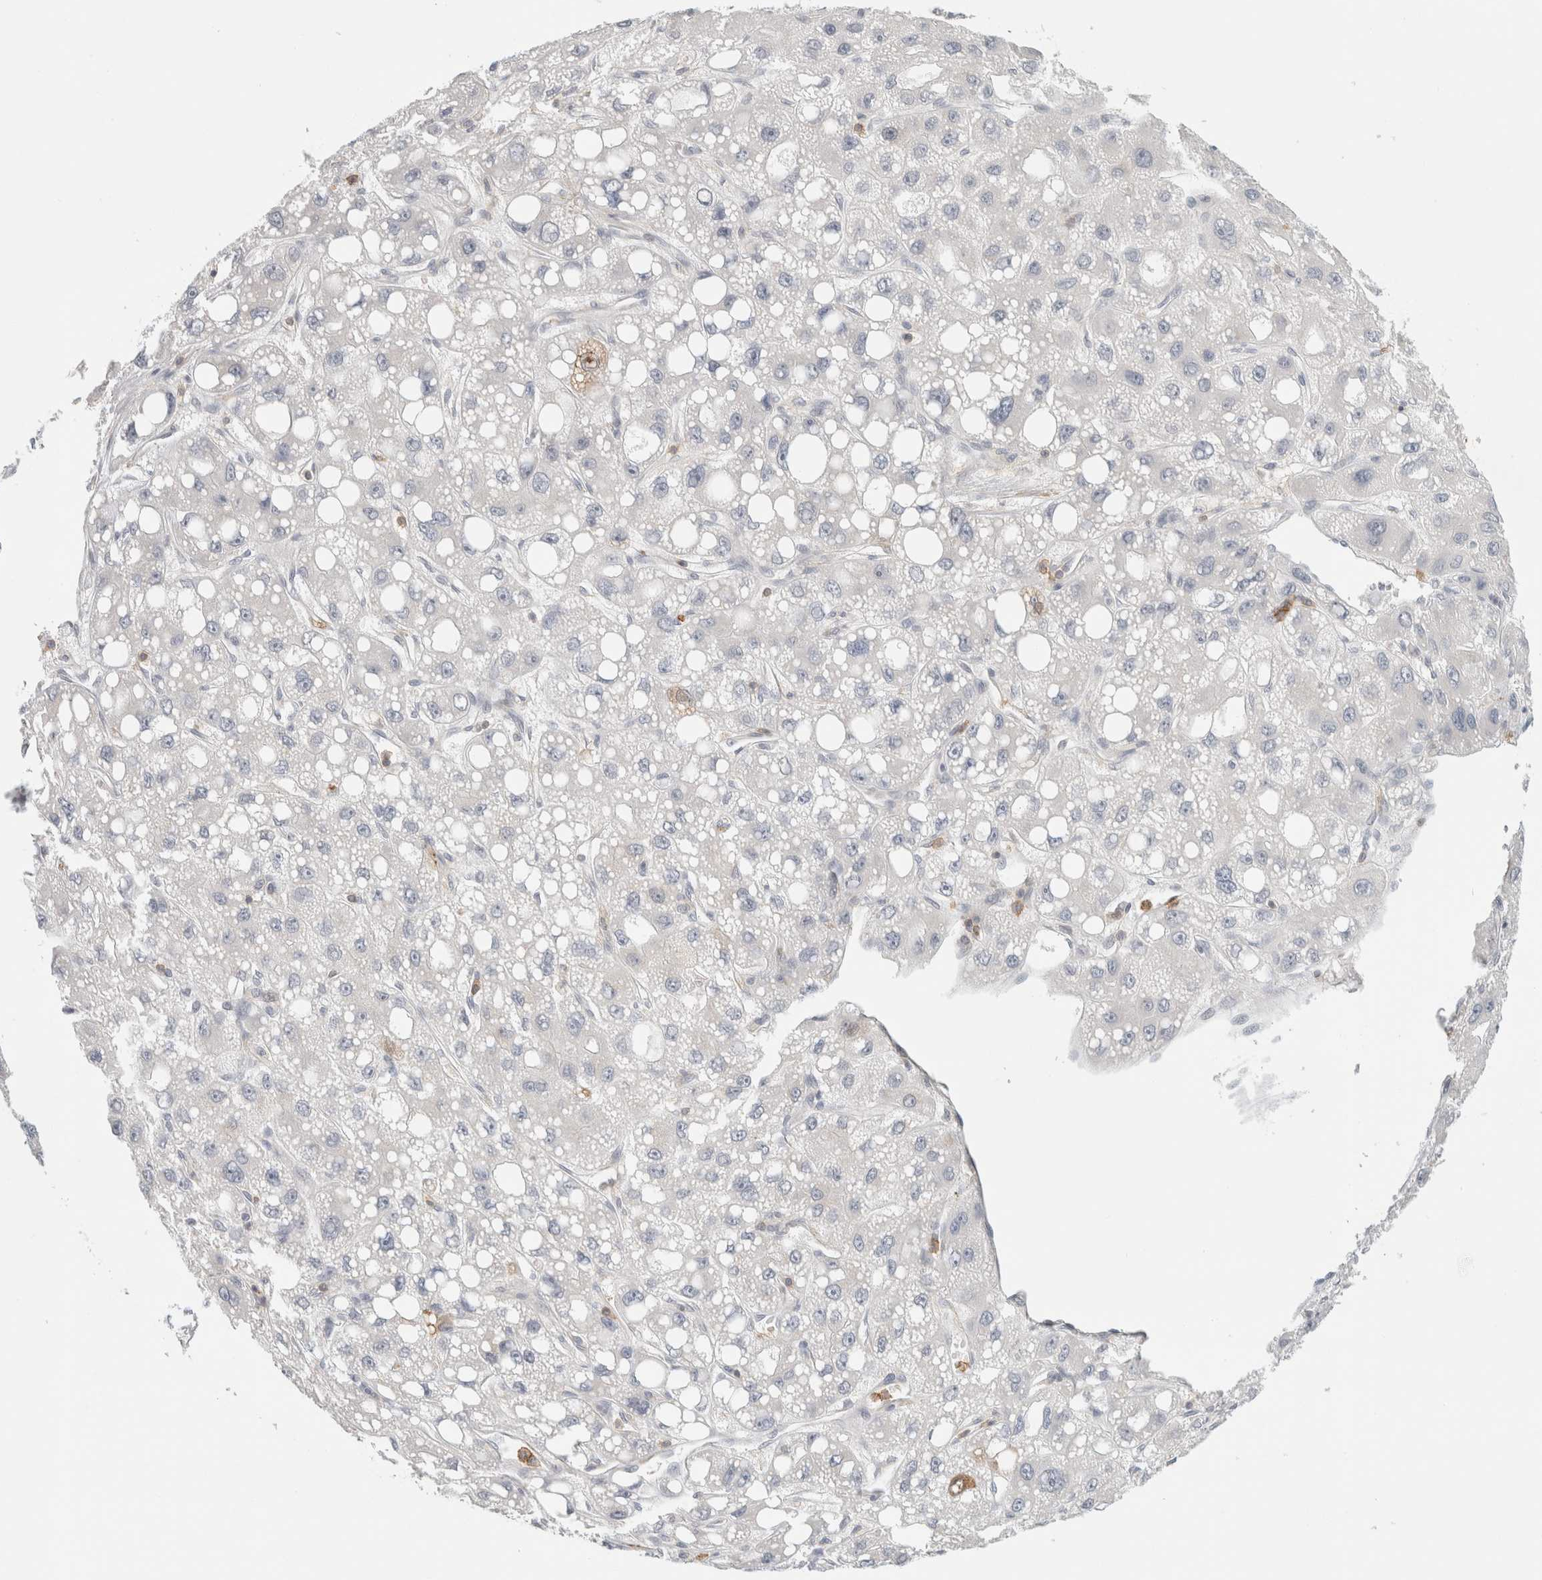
{"staining": {"intensity": "negative", "quantity": "none", "location": "none"}, "tissue": "liver cancer", "cell_type": "Tumor cells", "image_type": "cancer", "snomed": [{"axis": "morphology", "description": "Carcinoma, Hepatocellular, NOS"}, {"axis": "topography", "description": "Liver"}], "caption": "There is no significant expression in tumor cells of liver cancer (hepatocellular carcinoma).", "gene": "P2RY2", "patient": {"sex": "male", "age": 55}}